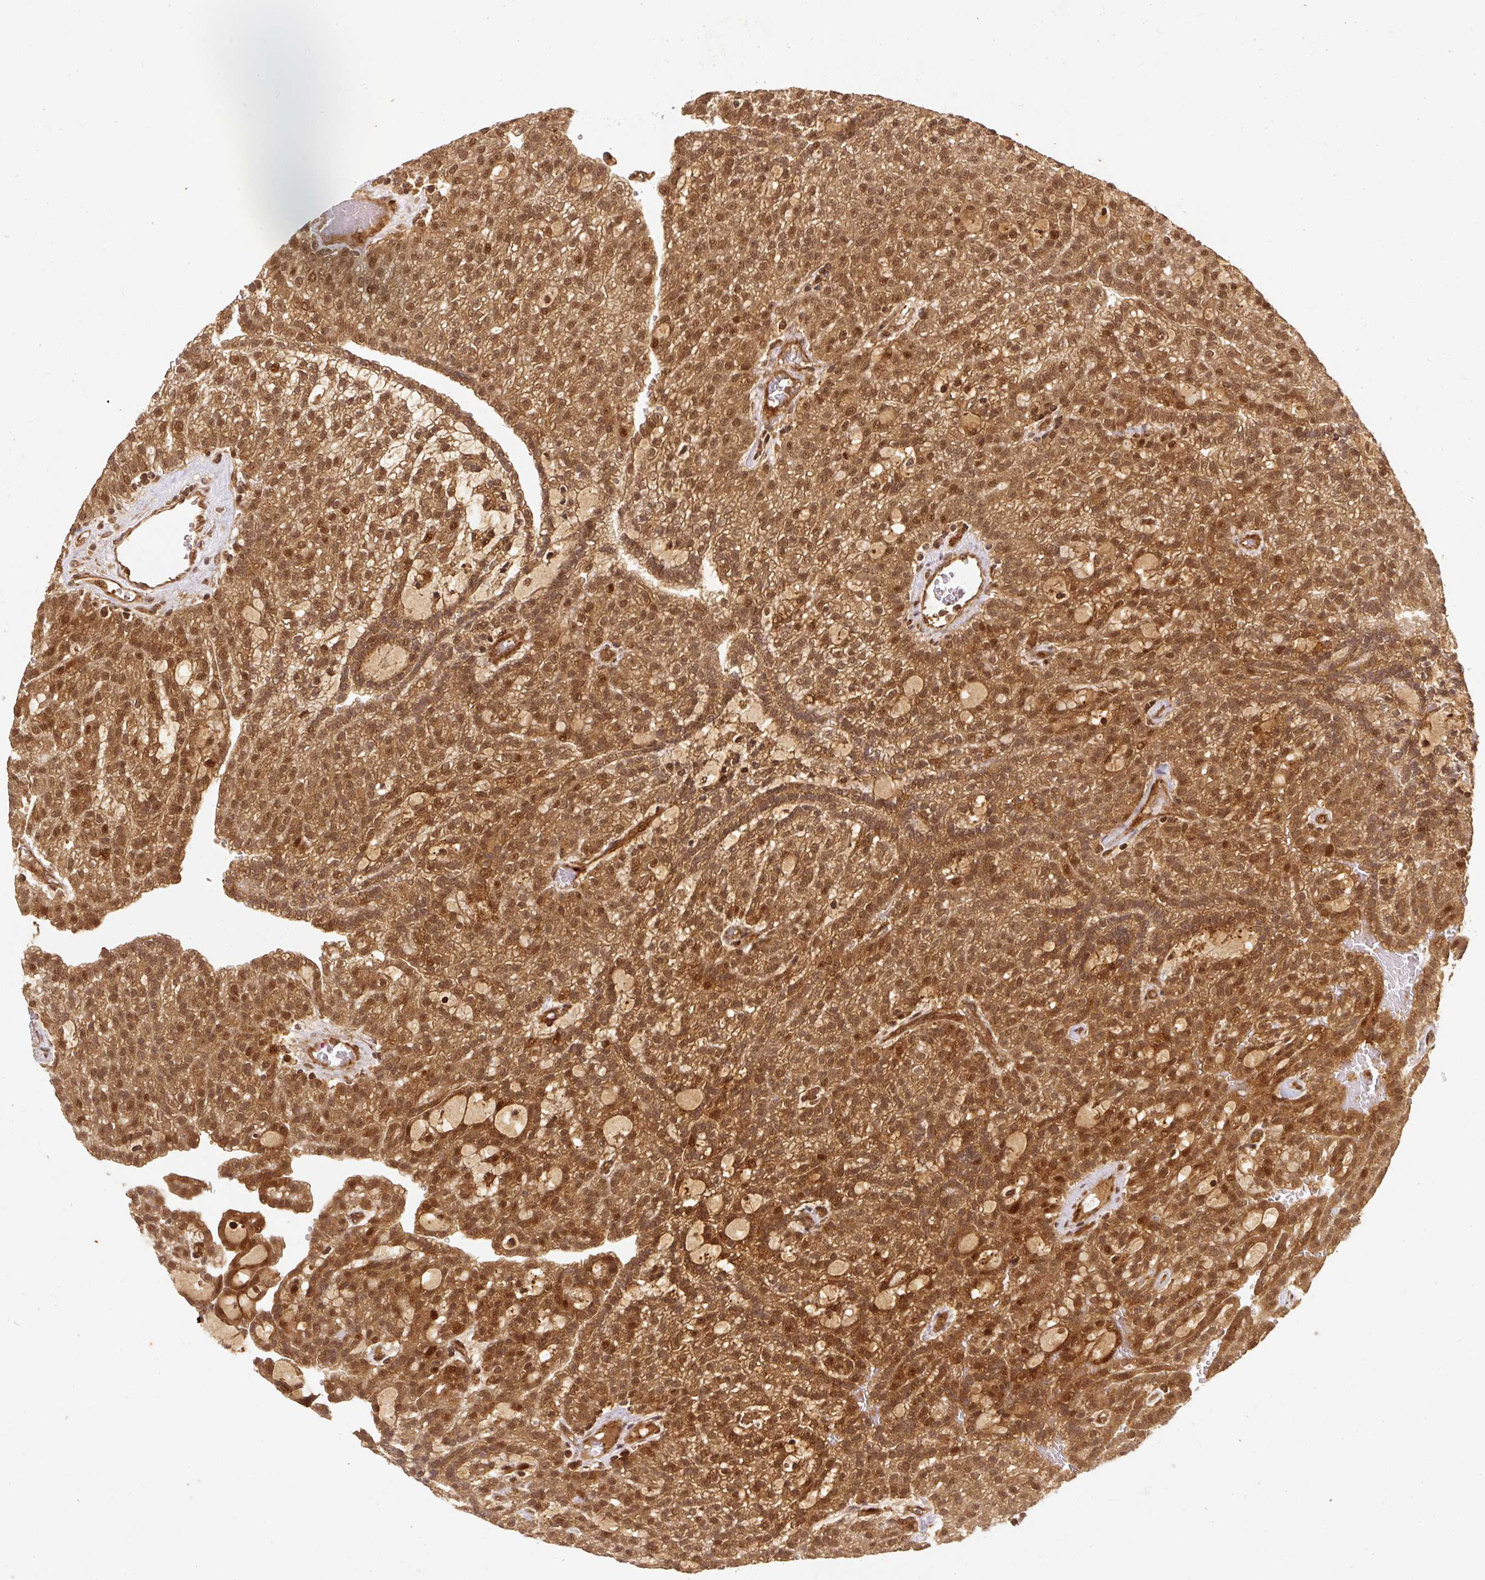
{"staining": {"intensity": "strong", "quantity": ">75%", "location": "cytoplasmic/membranous,nuclear"}, "tissue": "renal cancer", "cell_type": "Tumor cells", "image_type": "cancer", "snomed": [{"axis": "morphology", "description": "Adenocarcinoma, NOS"}, {"axis": "topography", "description": "Kidney"}], "caption": "Immunohistochemical staining of renal cancer demonstrates high levels of strong cytoplasmic/membranous and nuclear protein staining in approximately >75% of tumor cells.", "gene": "PSMD1", "patient": {"sex": "male", "age": 63}}